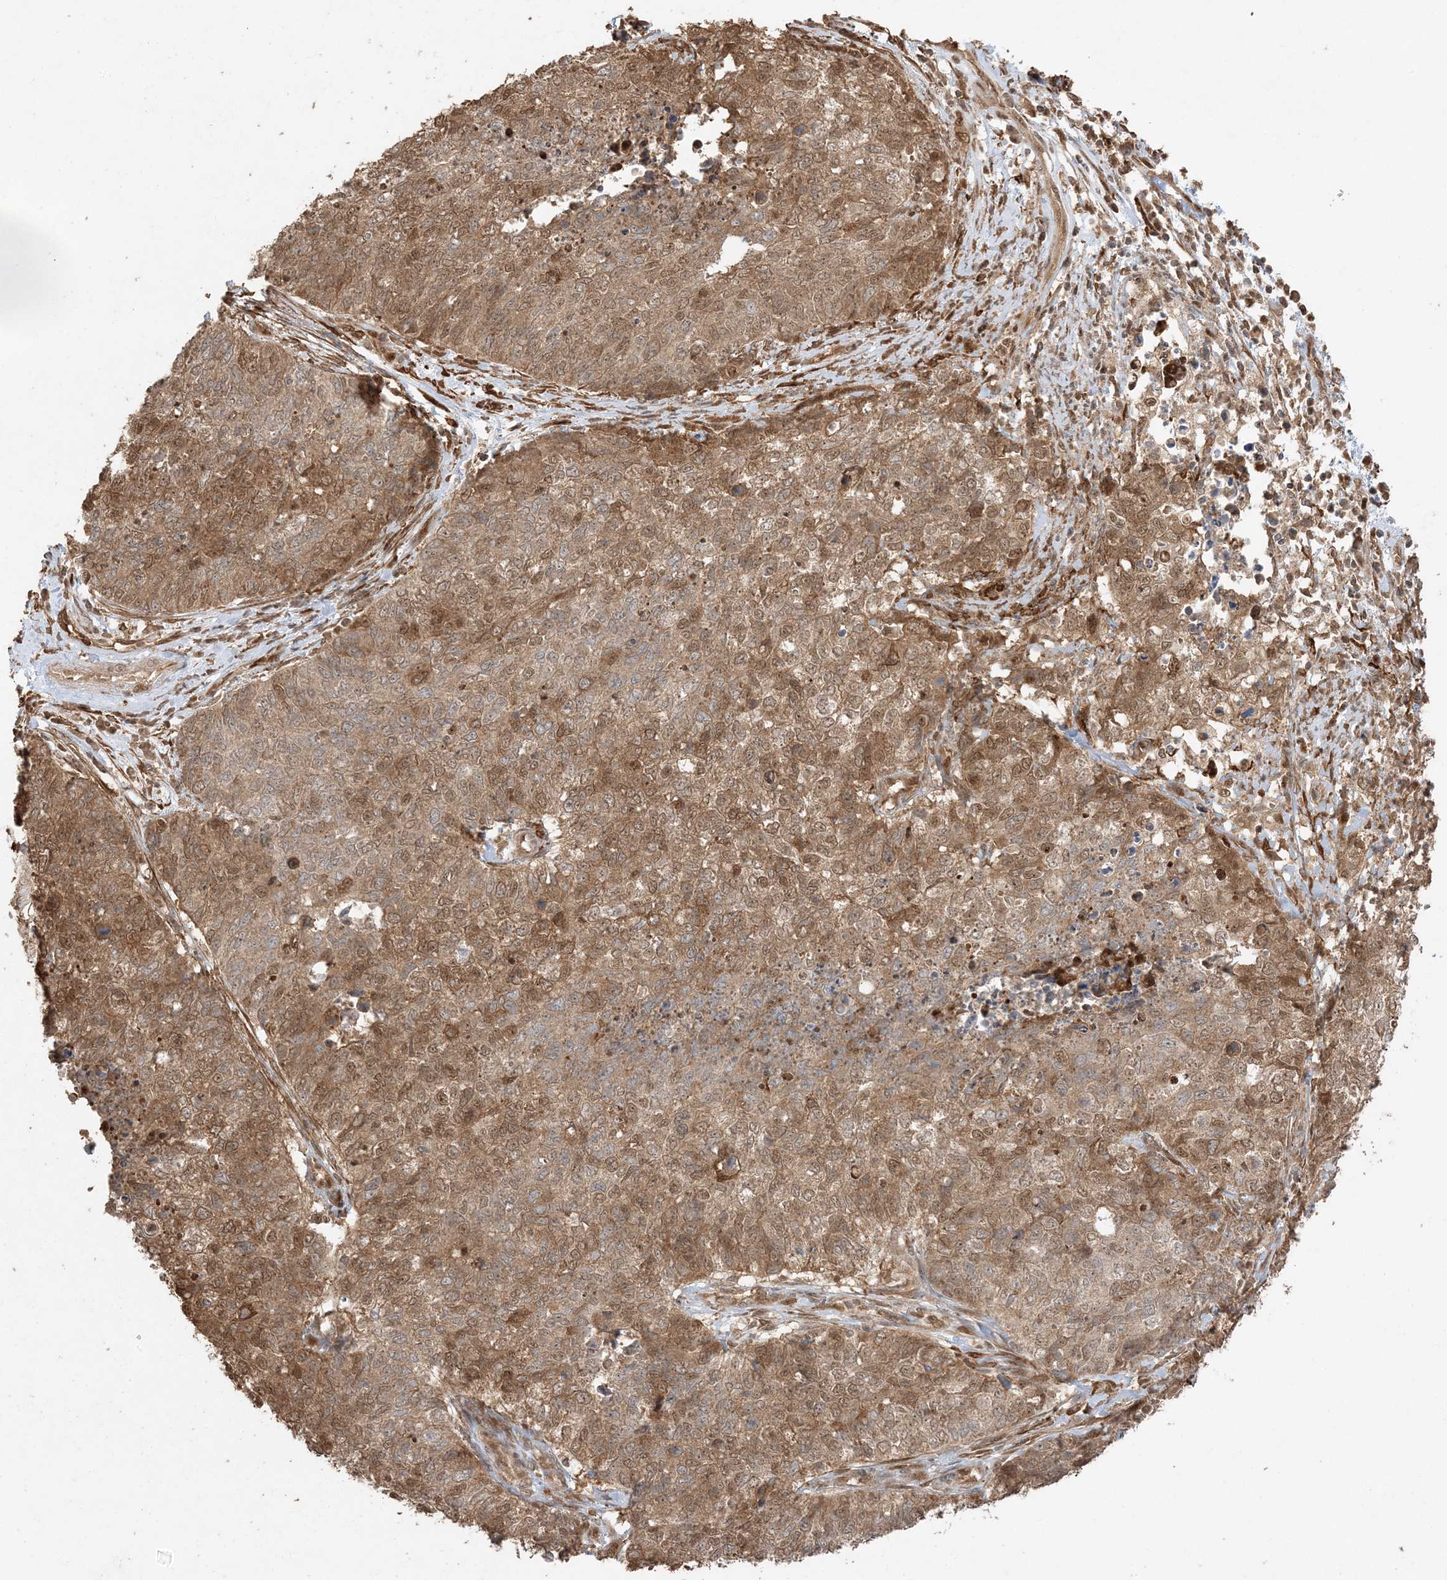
{"staining": {"intensity": "moderate", "quantity": ">75%", "location": "cytoplasmic/membranous,nuclear"}, "tissue": "cervical cancer", "cell_type": "Tumor cells", "image_type": "cancer", "snomed": [{"axis": "morphology", "description": "Squamous cell carcinoma, NOS"}, {"axis": "topography", "description": "Cervix"}], "caption": "Immunohistochemistry (IHC) (DAB (3,3'-diaminobenzidine)) staining of squamous cell carcinoma (cervical) reveals moderate cytoplasmic/membranous and nuclear protein positivity in about >75% of tumor cells. (brown staining indicates protein expression, while blue staining denotes nuclei).", "gene": "ZBTB41", "patient": {"sex": "female", "age": 63}}